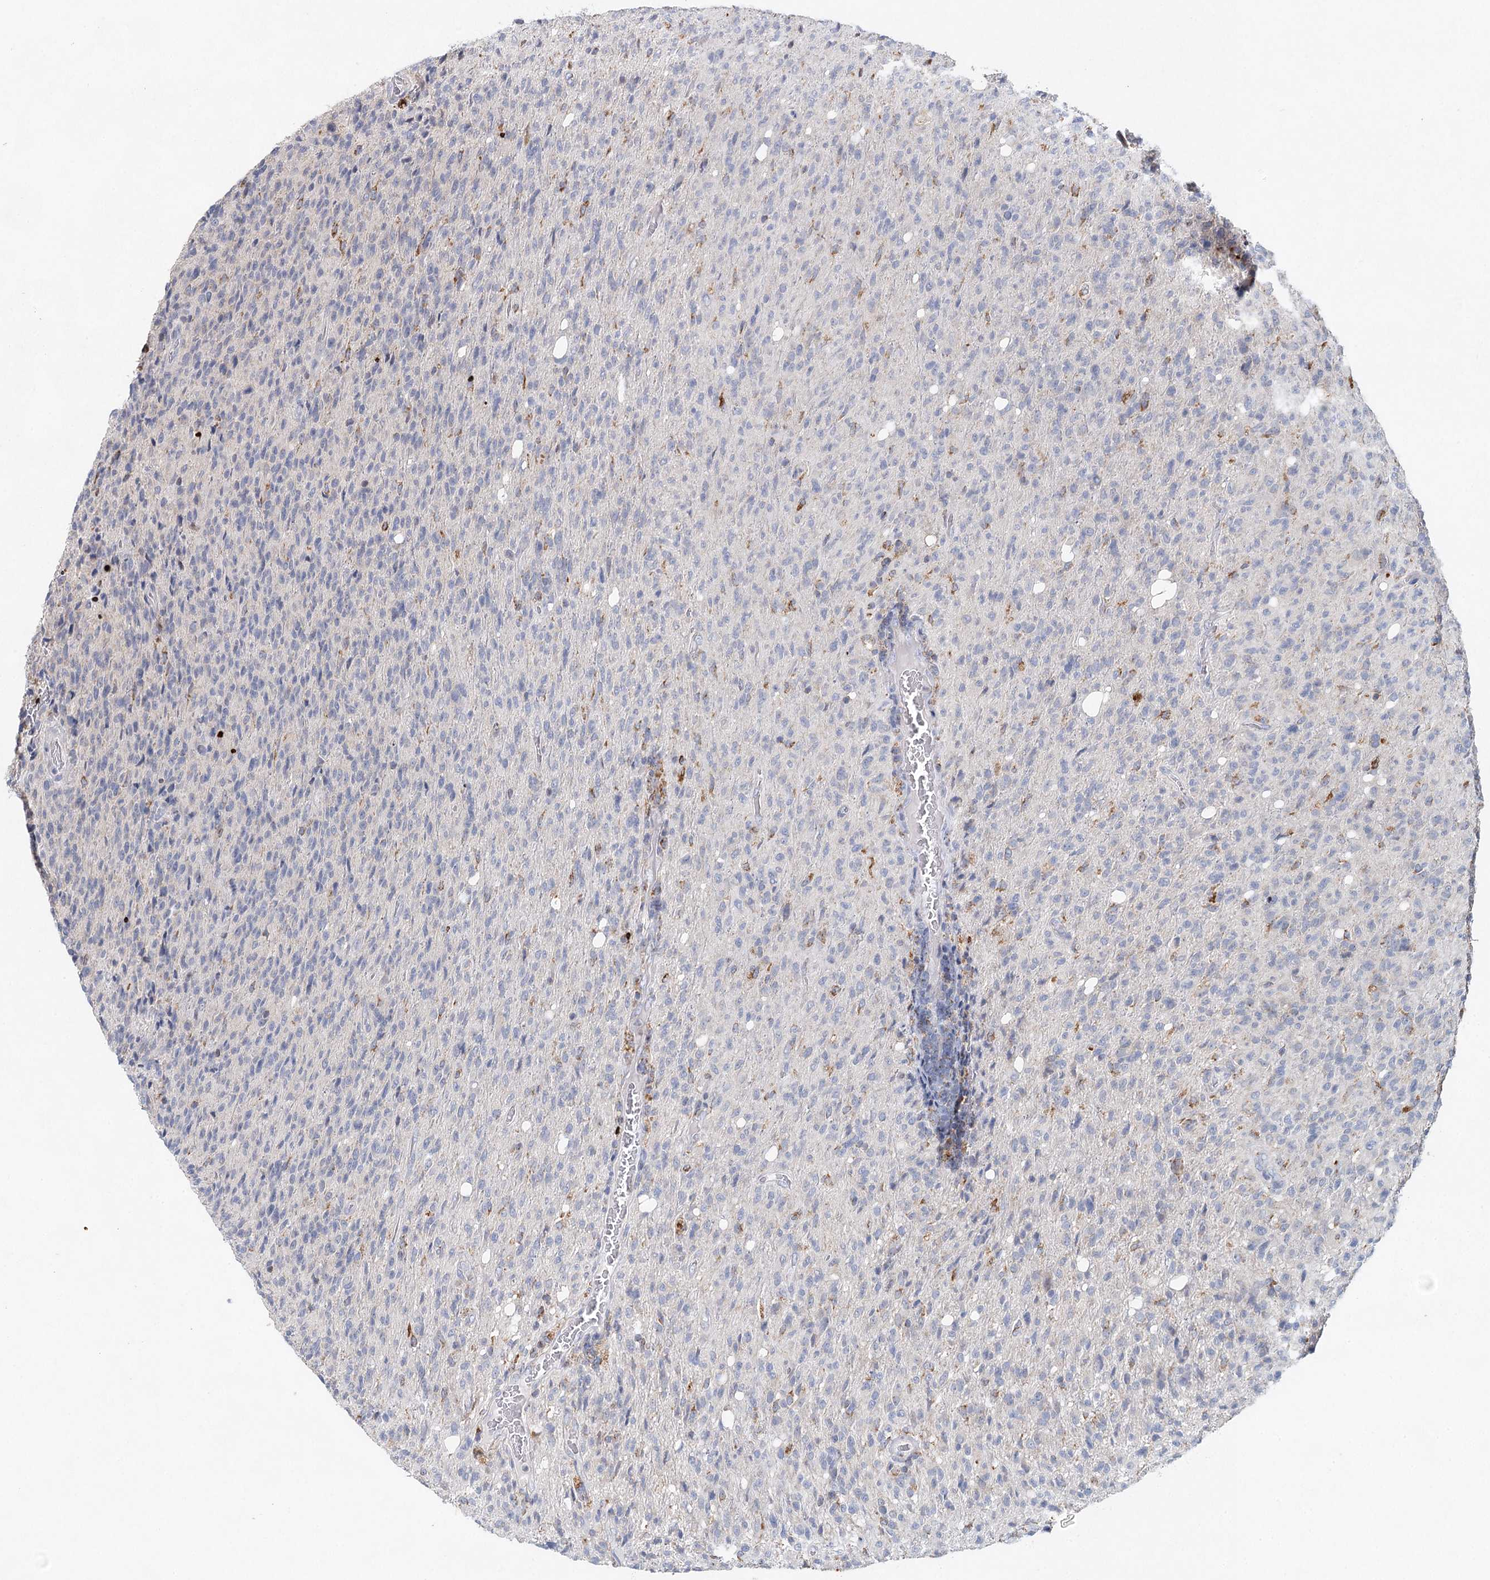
{"staining": {"intensity": "weak", "quantity": "<25%", "location": "cytoplasmic/membranous"}, "tissue": "glioma", "cell_type": "Tumor cells", "image_type": "cancer", "snomed": [{"axis": "morphology", "description": "Glioma, malignant, High grade"}, {"axis": "topography", "description": "Brain"}], "caption": "The immunohistochemistry (IHC) image has no significant expression in tumor cells of glioma tissue.", "gene": "XPO6", "patient": {"sex": "female", "age": 57}}